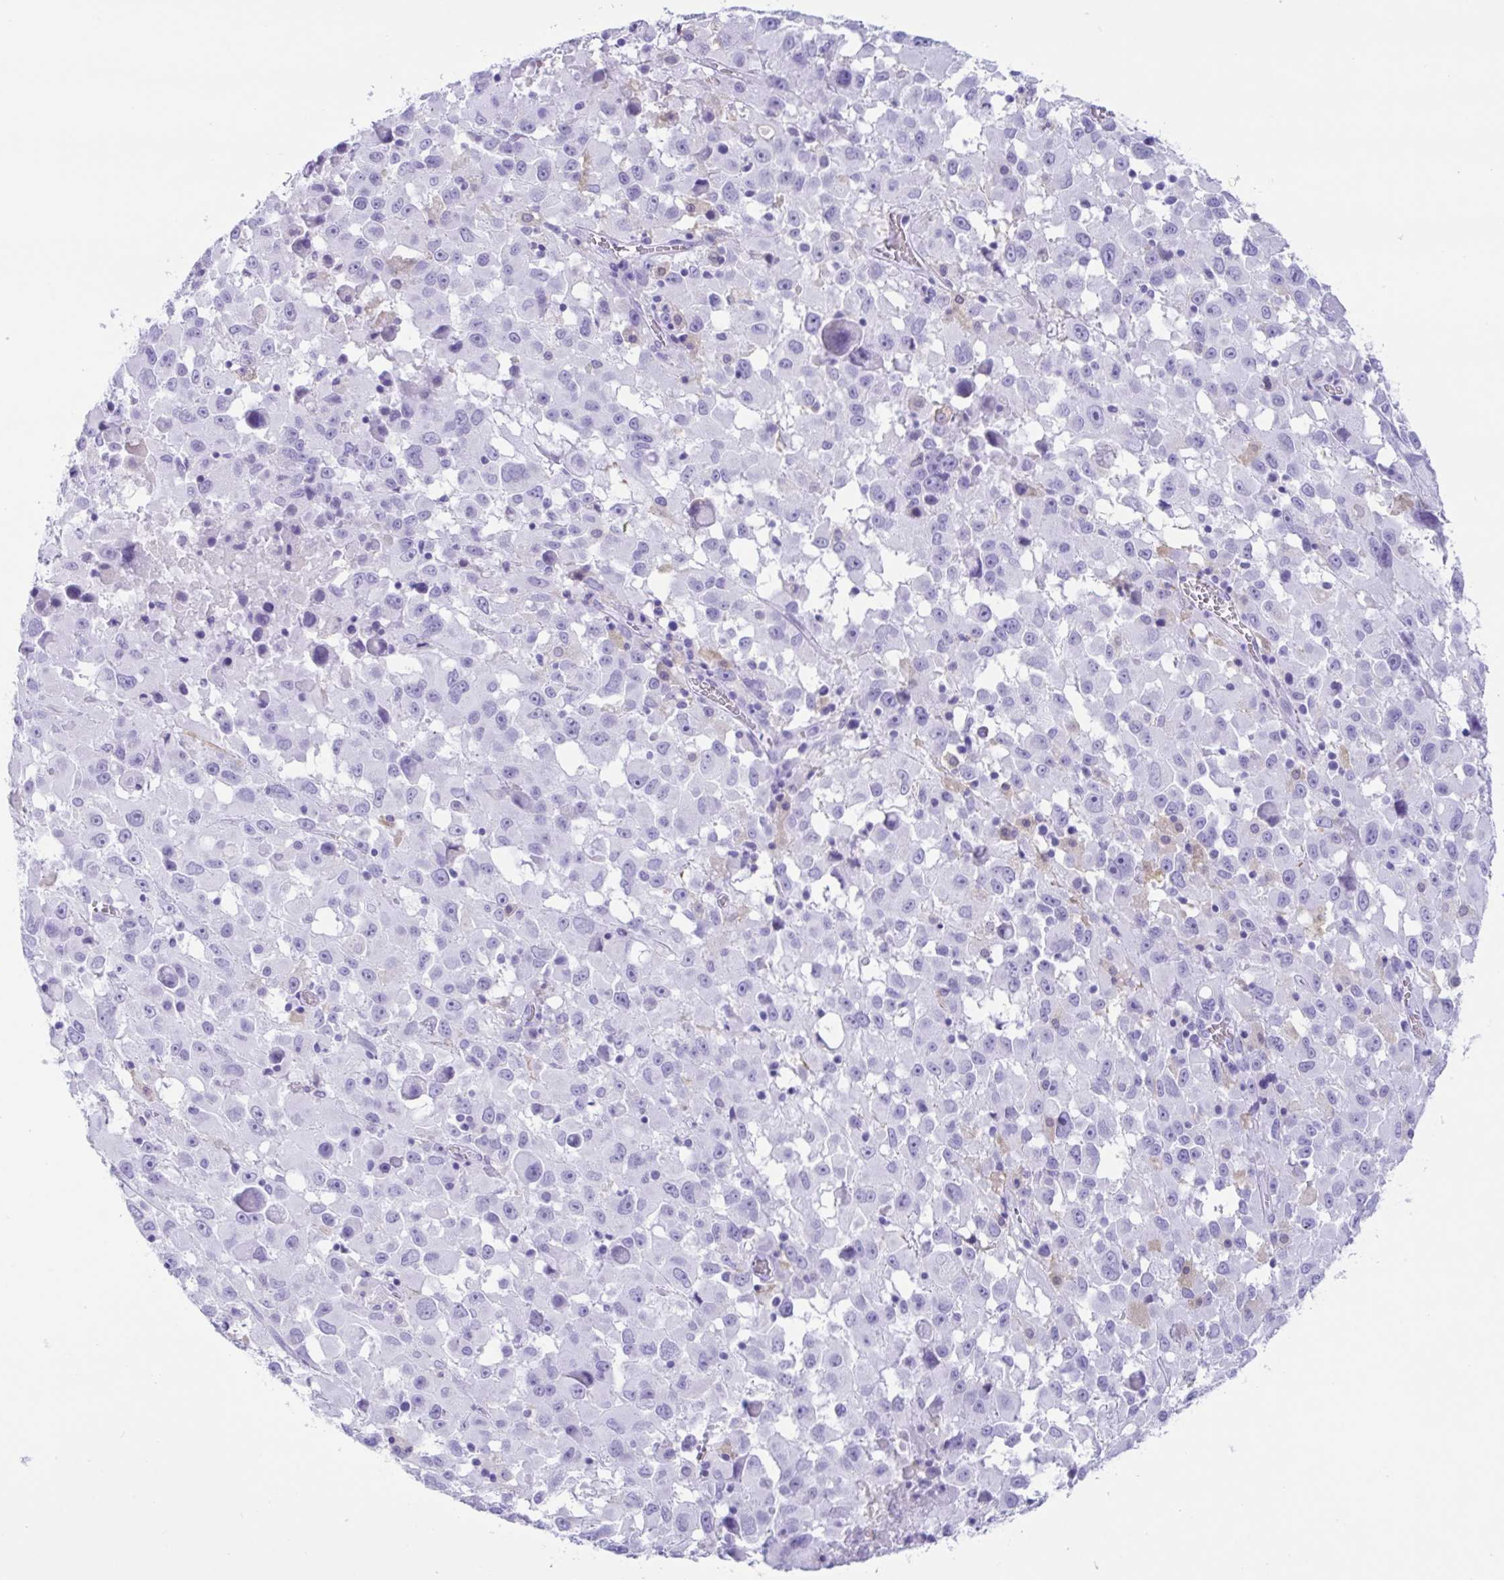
{"staining": {"intensity": "negative", "quantity": "none", "location": "none"}, "tissue": "melanoma", "cell_type": "Tumor cells", "image_type": "cancer", "snomed": [{"axis": "morphology", "description": "Malignant melanoma, Metastatic site"}, {"axis": "topography", "description": "Soft tissue"}], "caption": "A high-resolution micrograph shows immunohistochemistry (IHC) staining of malignant melanoma (metastatic site), which shows no significant expression in tumor cells.", "gene": "ZNF850", "patient": {"sex": "male", "age": 50}}